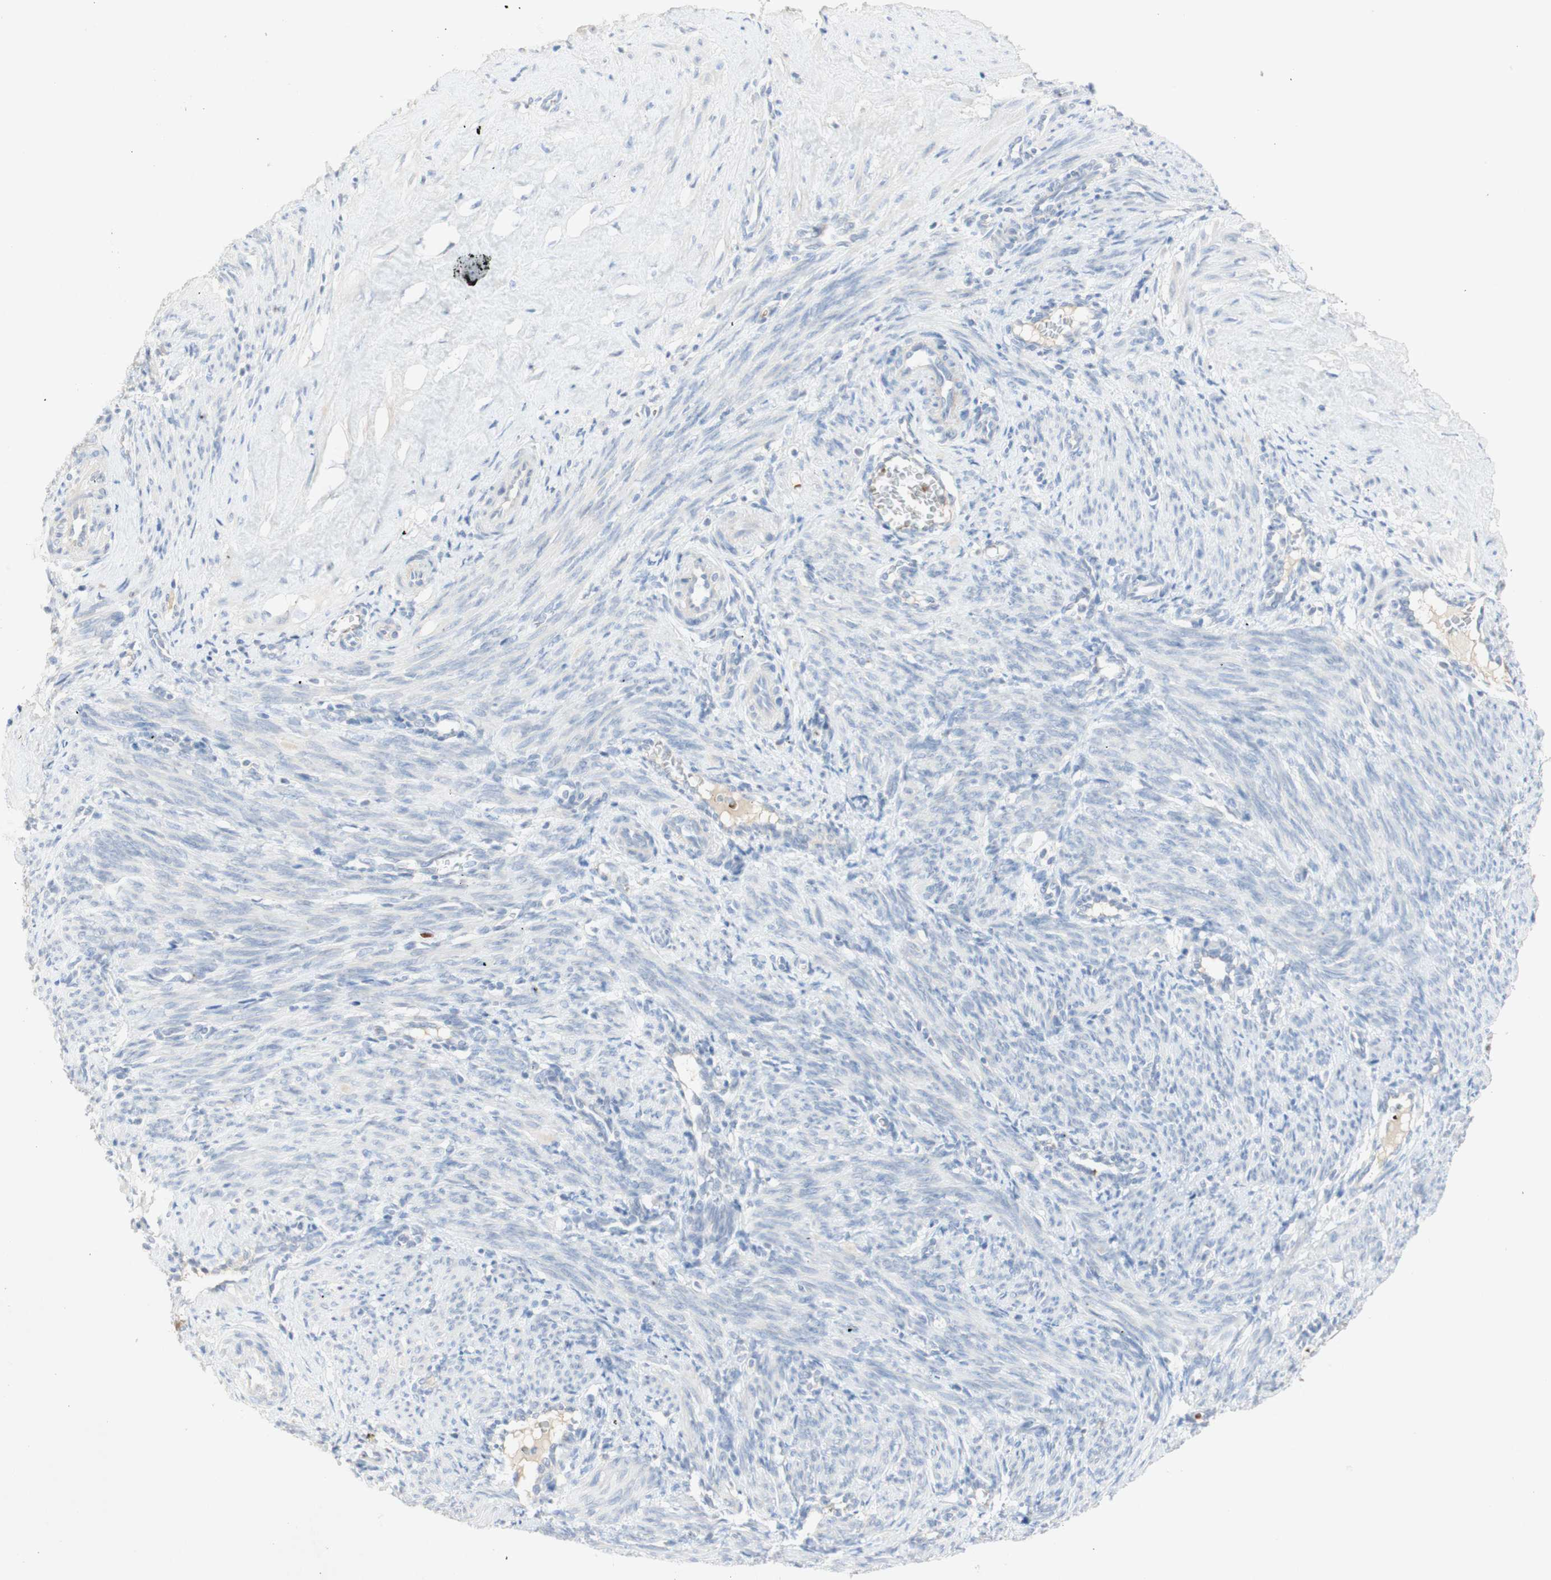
{"staining": {"intensity": "negative", "quantity": "none", "location": "none"}, "tissue": "smooth muscle", "cell_type": "Smooth muscle cells", "image_type": "normal", "snomed": [{"axis": "morphology", "description": "Normal tissue, NOS"}, {"axis": "topography", "description": "Endometrium"}], "caption": "Immunohistochemistry (IHC) of benign smooth muscle shows no staining in smooth muscle cells.", "gene": "EPO", "patient": {"sex": "female", "age": 33}}